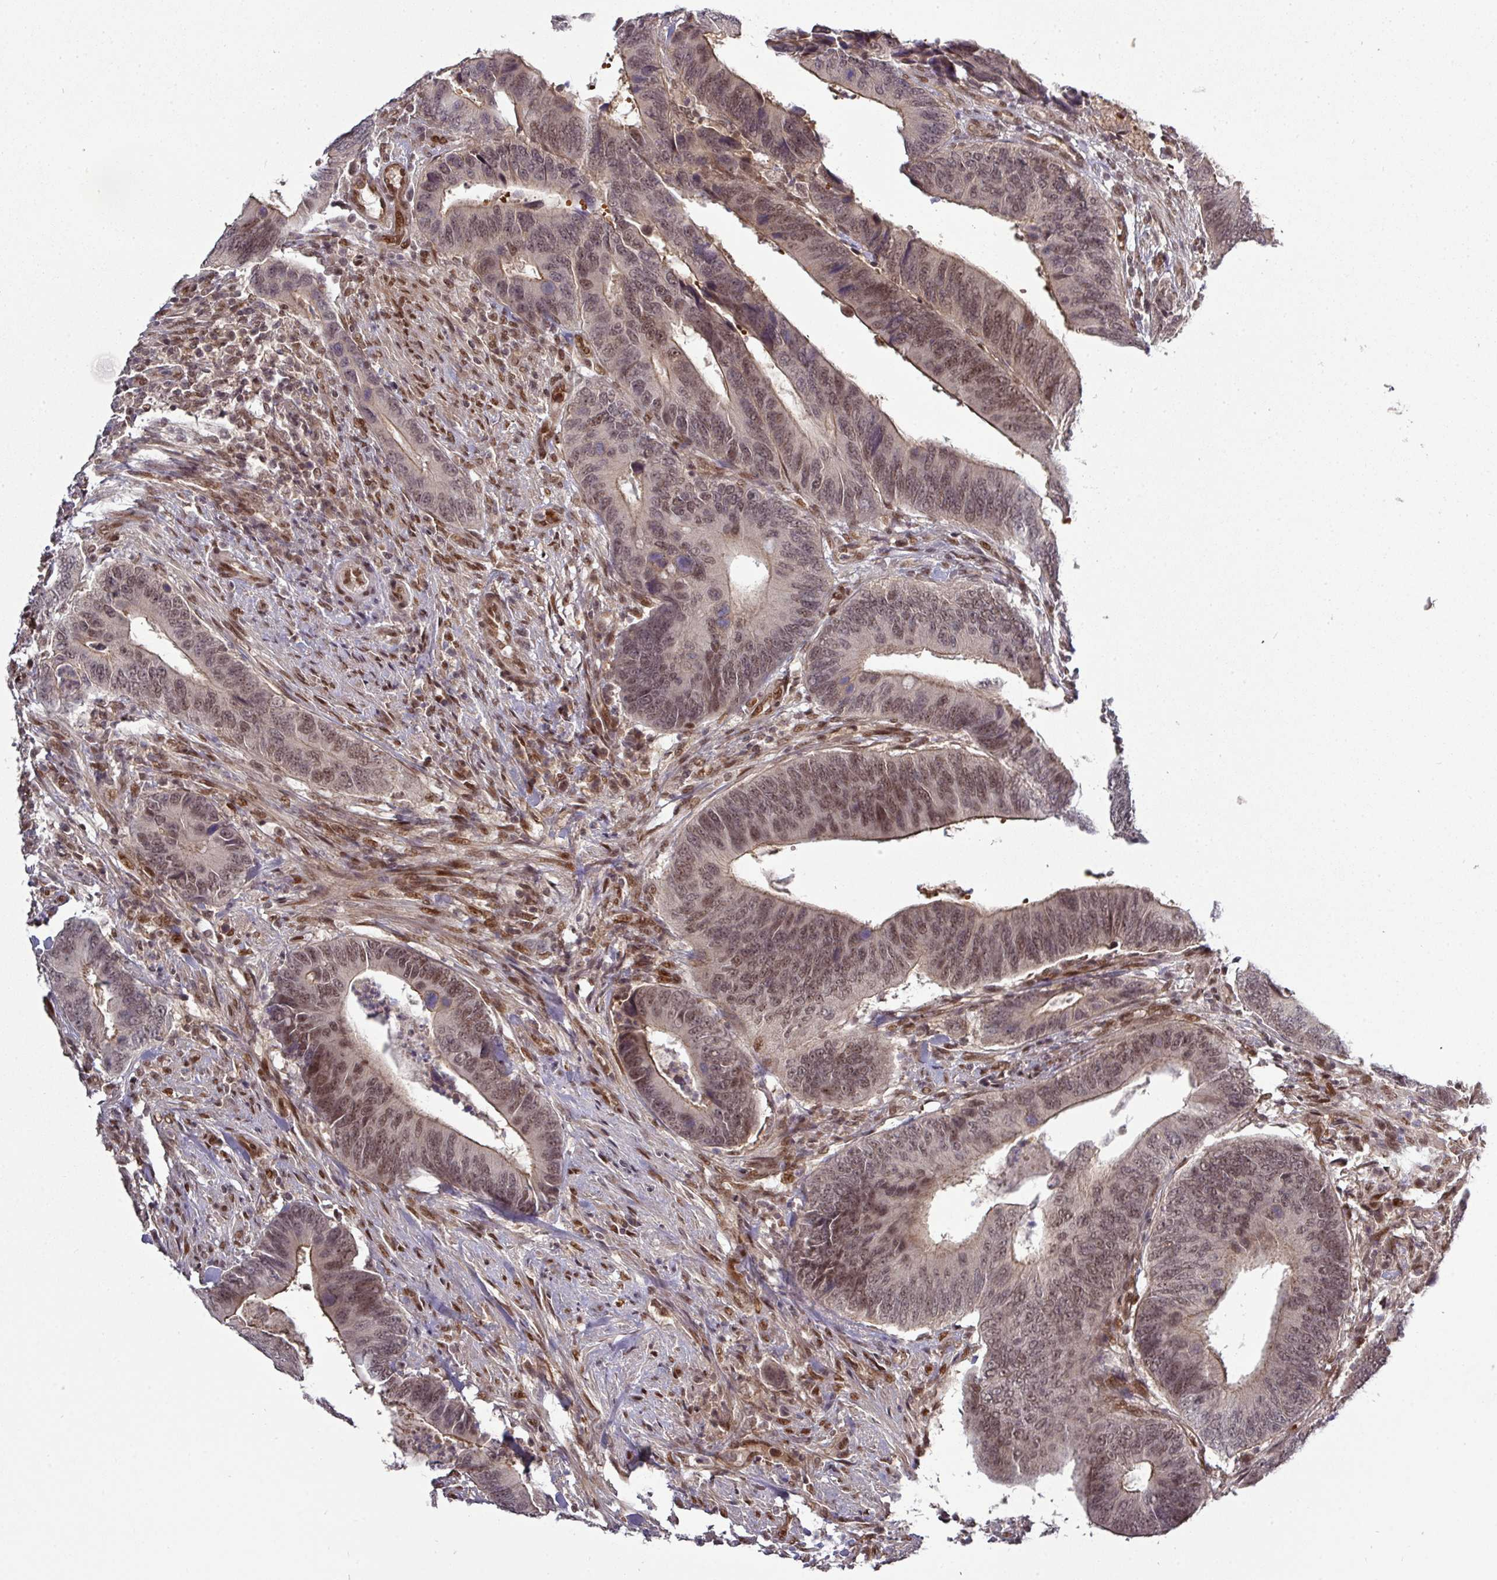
{"staining": {"intensity": "moderate", "quantity": ">75%", "location": "cytoplasmic/membranous,nuclear"}, "tissue": "colorectal cancer", "cell_type": "Tumor cells", "image_type": "cancer", "snomed": [{"axis": "morphology", "description": "Adenocarcinoma, NOS"}, {"axis": "topography", "description": "Colon"}], "caption": "IHC (DAB (3,3'-diaminobenzidine)) staining of human colorectal cancer shows moderate cytoplasmic/membranous and nuclear protein positivity in approximately >75% of tumor cells.", "gene": "CIC", "patient": {"sex": "male", "age": 87}}